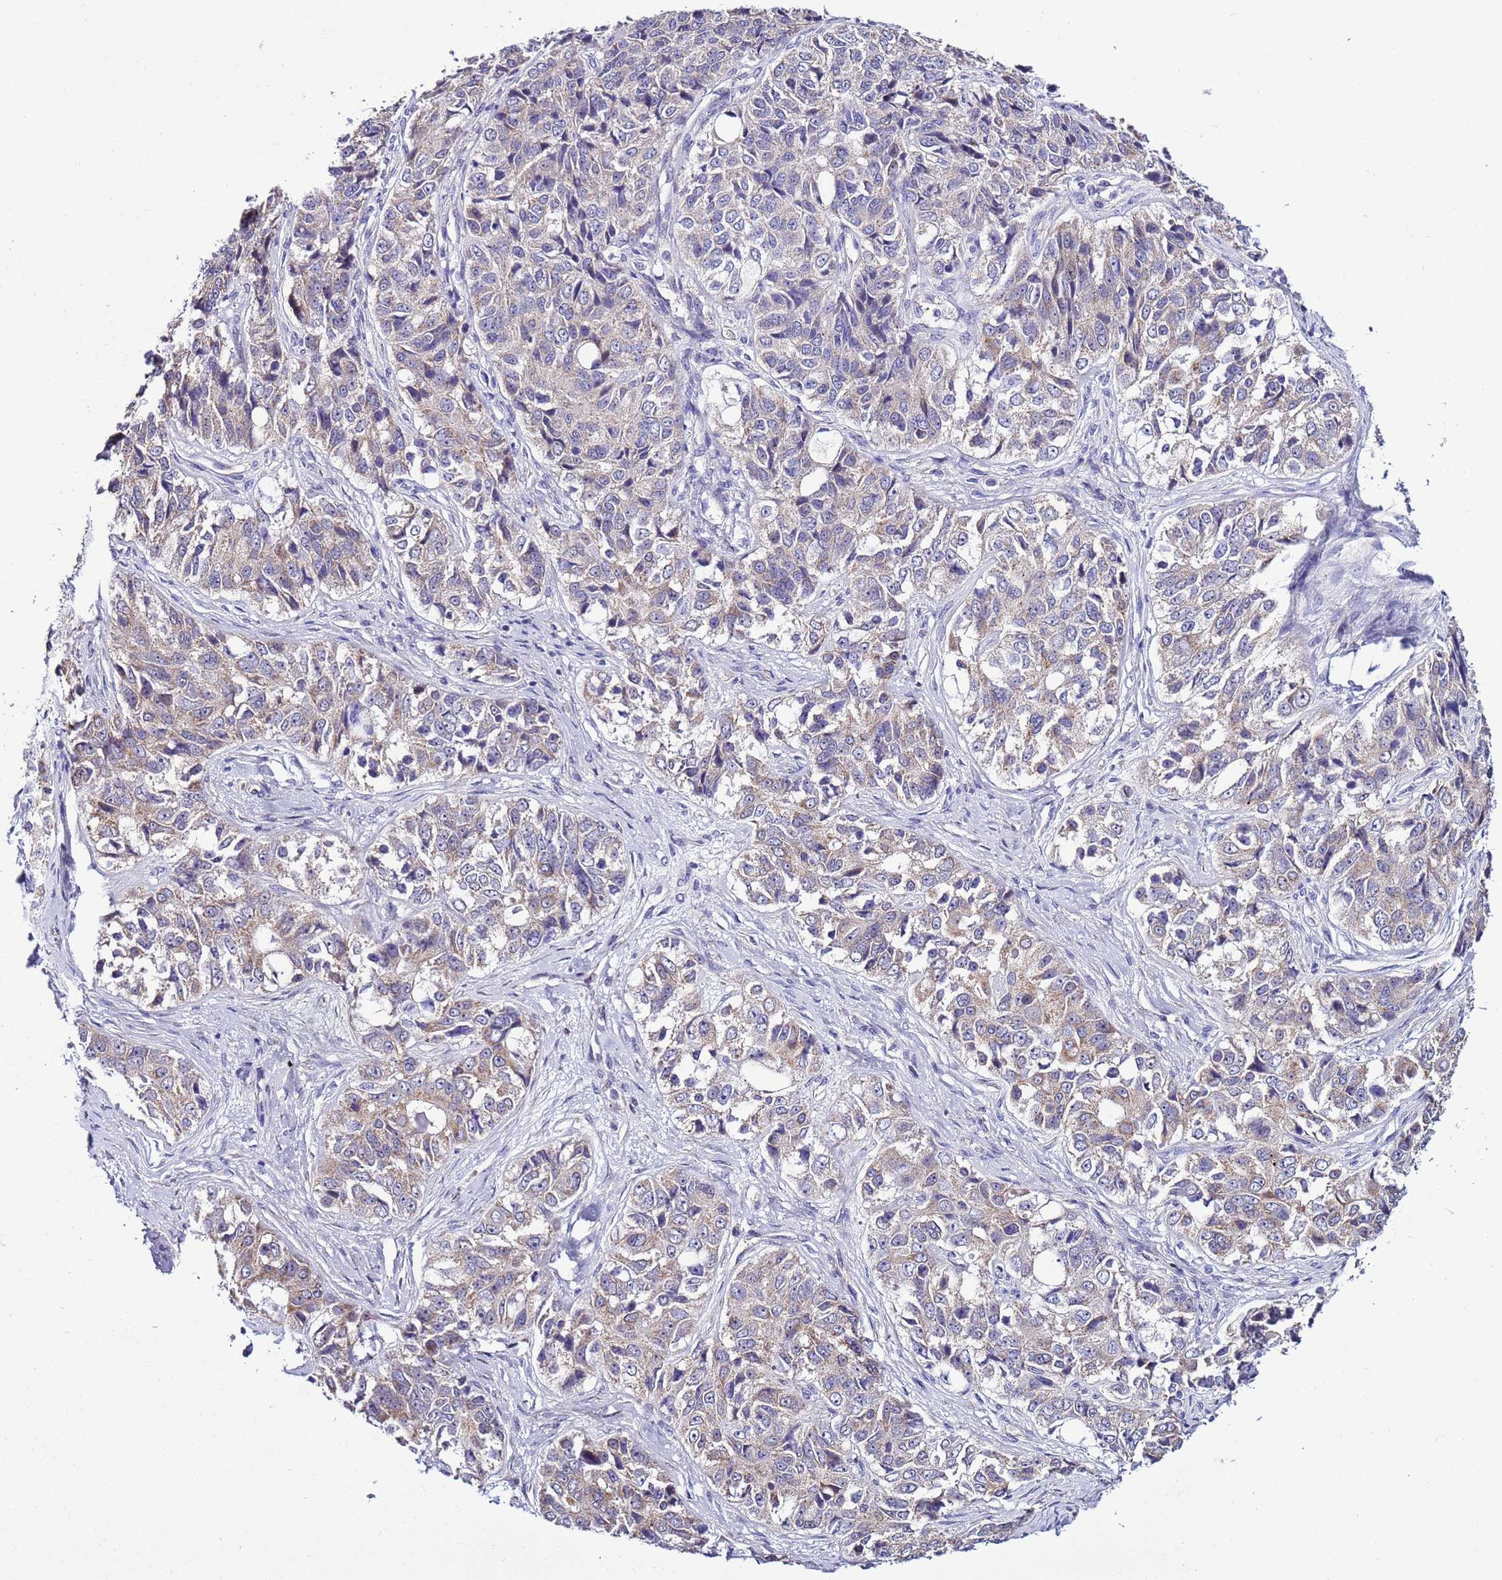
{"staining": {"intensity": "negative", "quantity": "none", "location": "none"}, "tissue": "ovarian cancer", "cell_type": "Tumor cells", "image_type": "cancer", "snomed": [{"axis": "morphology", "description": "Carcinoma, endometroid"}, {"axis": "topography", "description": "Ovary"}], "caption": "Ovarian endometroid carcinoma was stained to show a protein in brown. There is no significant positivity in tumor cells.", "gene": "AHI1", "patient": {"sex": "female", "age": 51}}